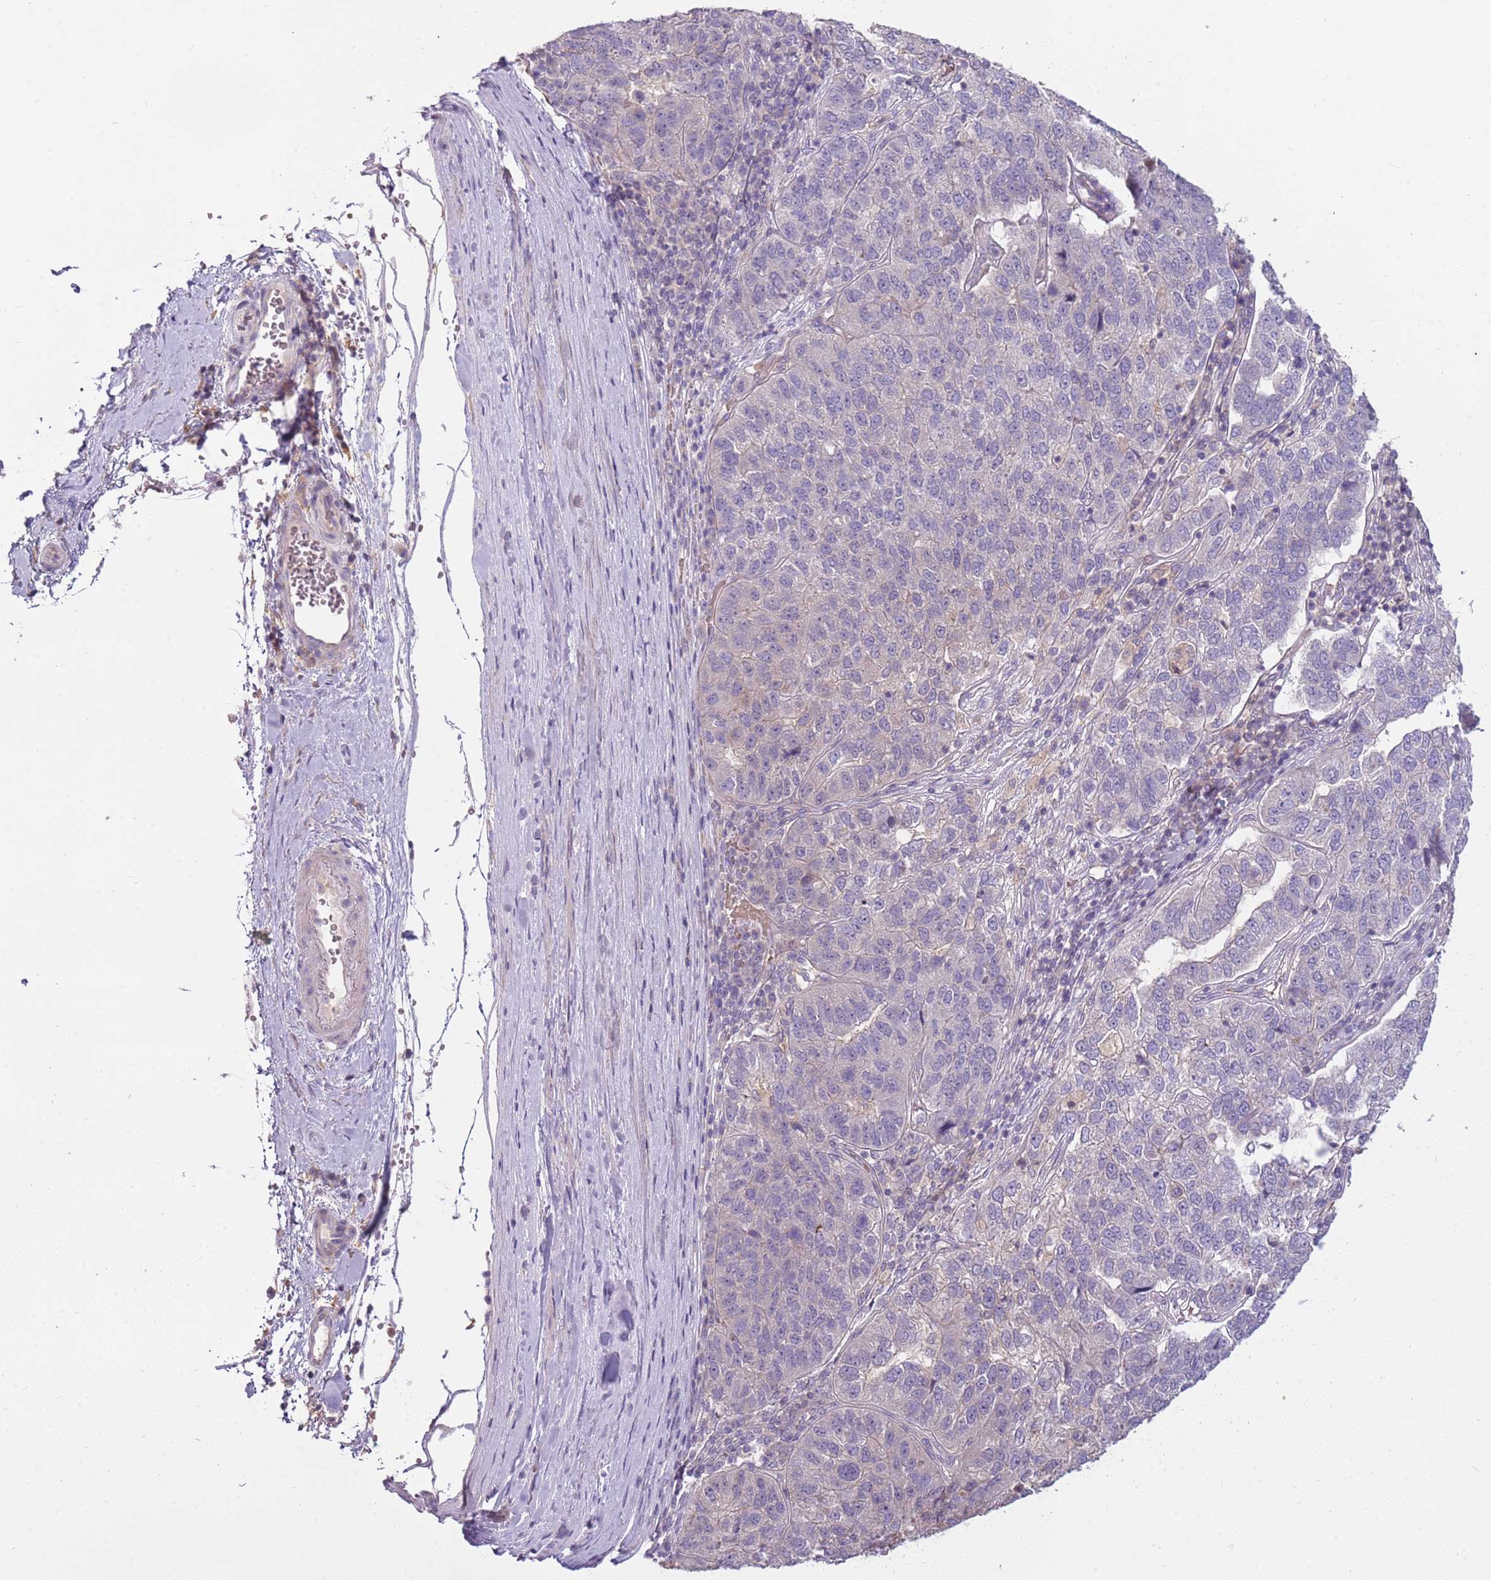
{"staining": {"intensity": "negative", "quantity": "none", "location": "none"}, "tissue": "pancreatic cancer", "cell_type": "Tumor cells", "image_type": "cancer", "snomed": [{"axis": "morphology", "description": "Adenocarcinoma, NOS"}, {"axis": "topography", "description": "Pancreas"}], "caption": "Tumor cells show no significant protein staining in pancreatic adenocarcinoma.", "gene": "ARHGAP5", "patient": {"sex": "female", "age": 61}}